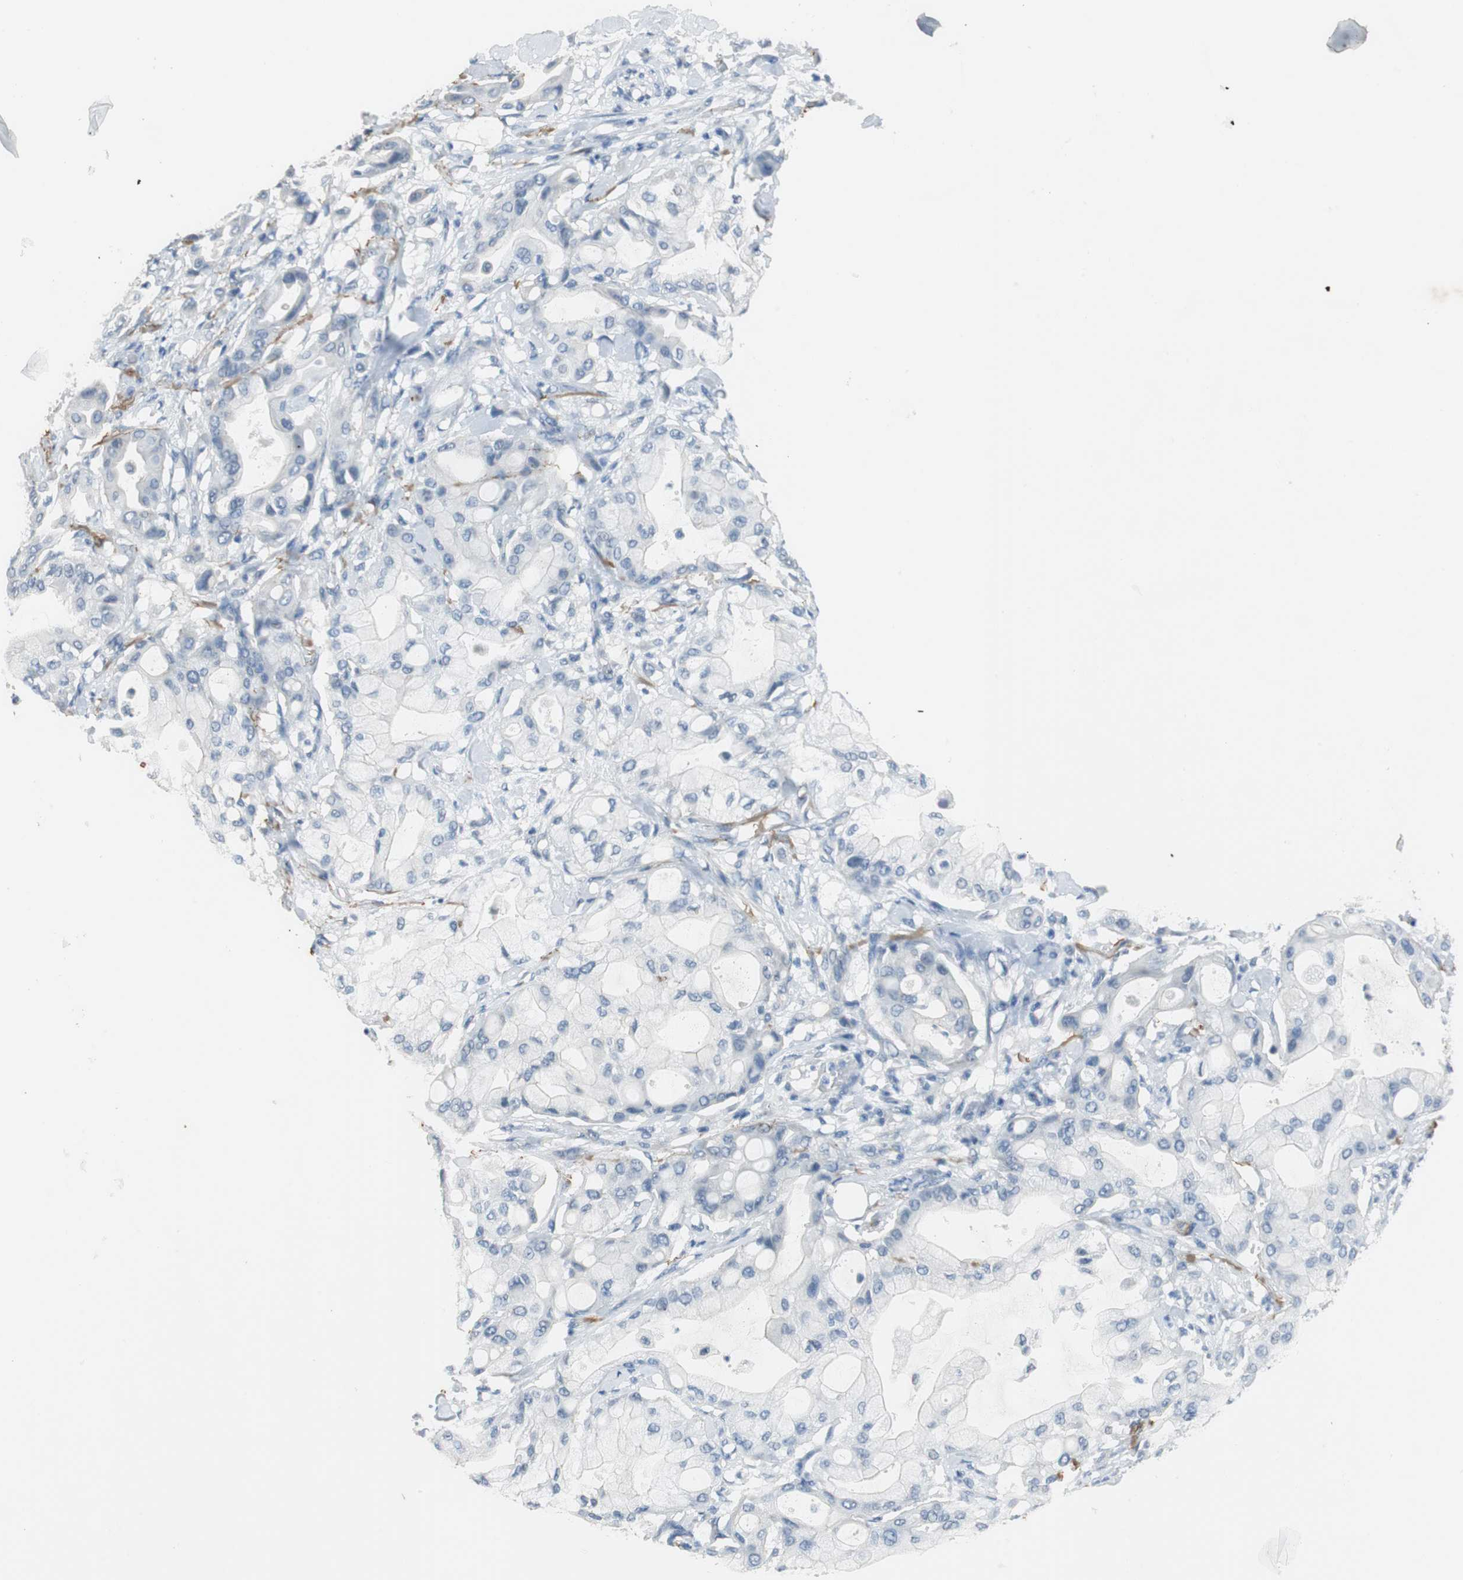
{"staining": {"intensity": "negative", "quantity": "none", "location": "none"}, "tissue": "pancreatic cancer", "cell_type": "Tumor cells", "image_type": "cancer", "snomed": [{"axis": "morphology", "description": "Adenocarcinoma, NOS"}, {"axis": "morphology", "description": "Adenocarcinoma, metastatic, NOS"}, {"axis": "topography", "description": "Lymph node"}, {"axis": "topography", "description": "Pancreas"}, {"axis": "topography", "description": "Duodenum"}], "caption": "Immunohistochemistry (IHC) of adenocarcinoma (pancreatic) shows no expression in tumor cells.", "gene": "MUC7", "patient": {"sex": "female", "age": 64}}